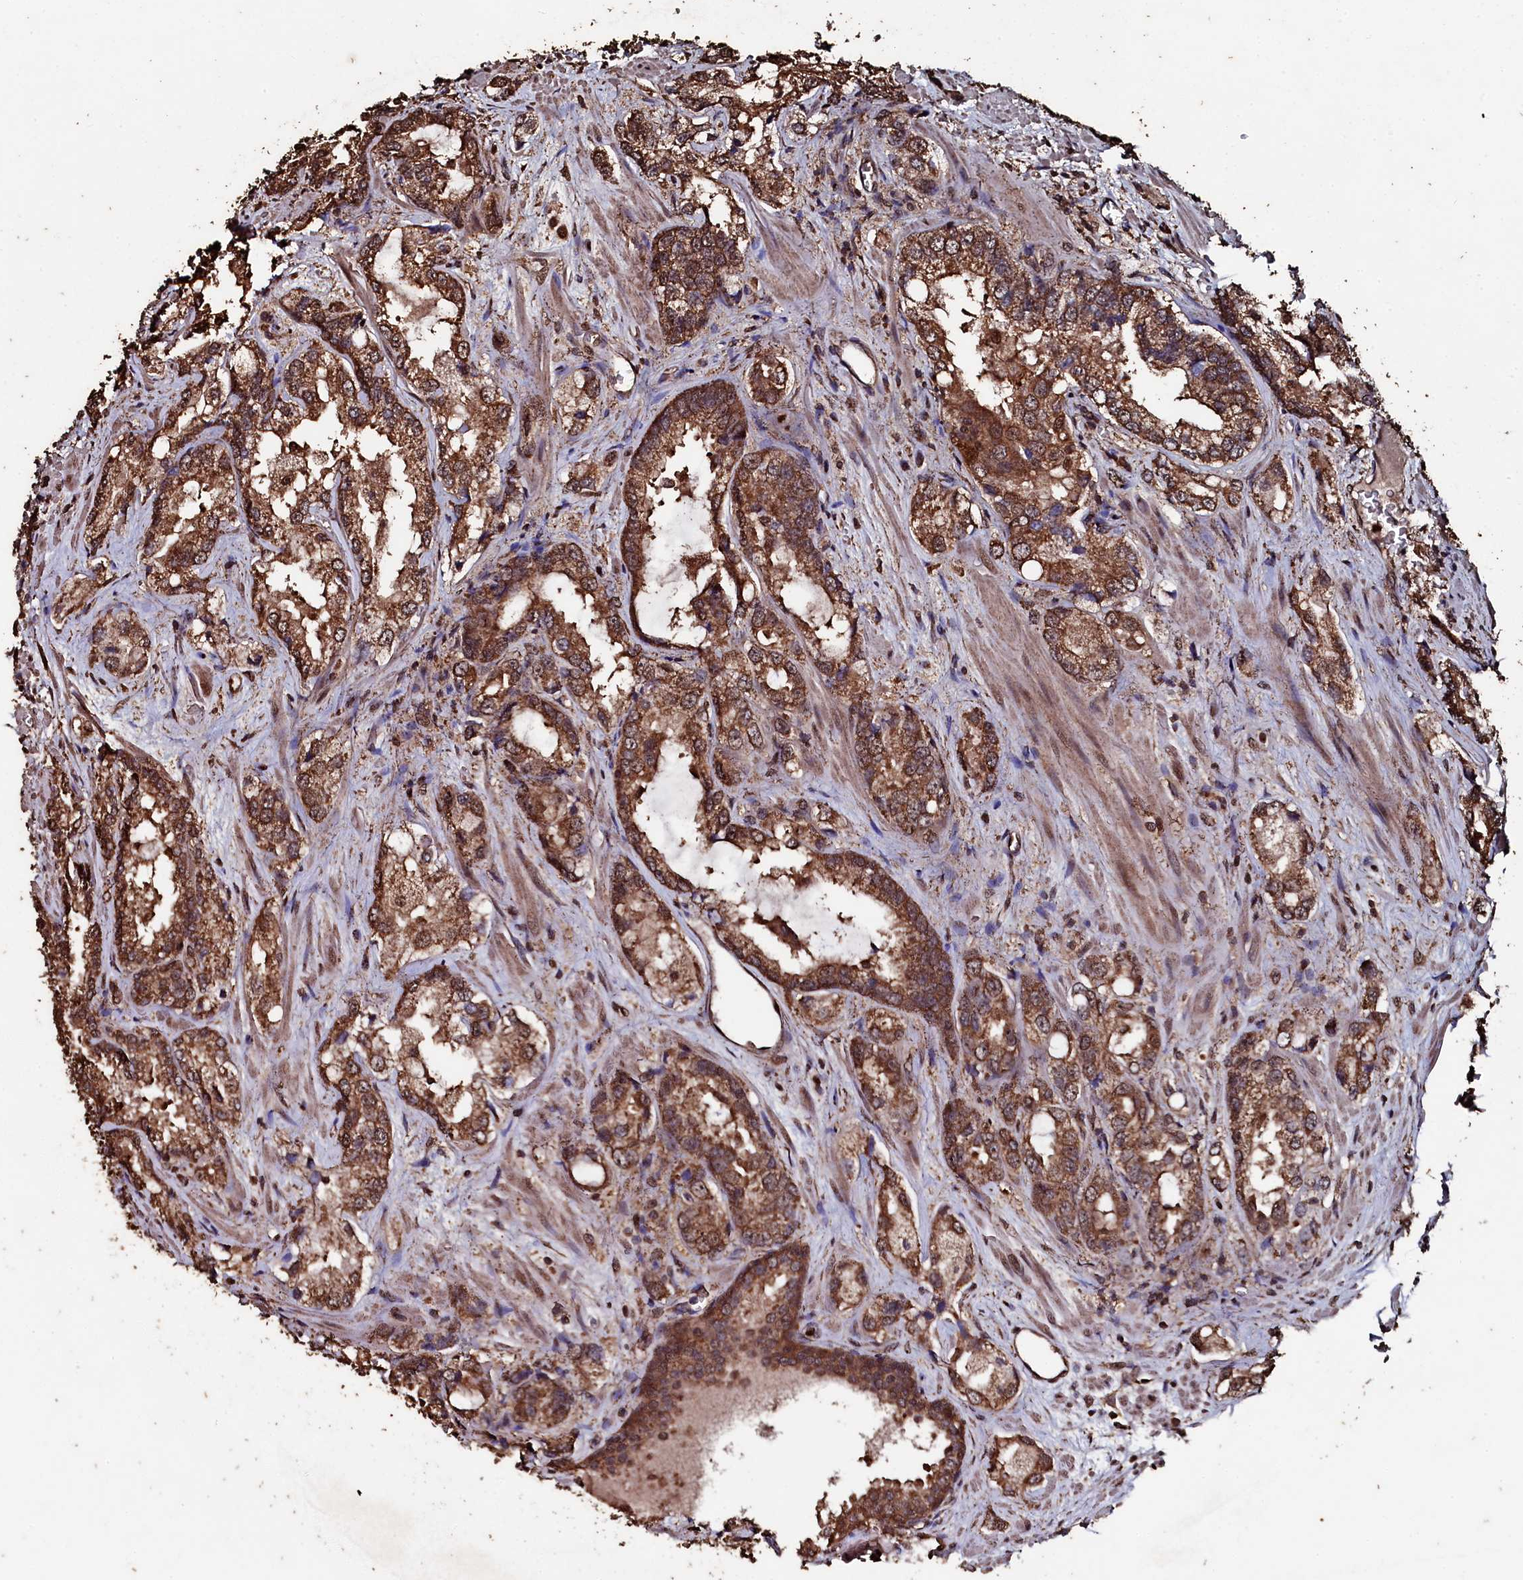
{"staining": {"intensity": "moderate", "quantity": ">75%", "location": "cytoplasmic/membranous,nuclear"}, "tissue": "prostate cancer", "cell_type": "Tumor cells", "image_type": "cancer", "snomed": [{"axis": "morphology", "description": "Adenocarcinoma, Low grade"}, {"axis": "topography", "description": "Prostate"}], "caption": "Tumor cells show medium levels of moderate cytoplasmic/membranous and nuclear staining in about >75% of cells in prostate adenocarcinoma (low-grade).", "gene": "FAAP24", "patient": {"sex": "male", "age": 47}}